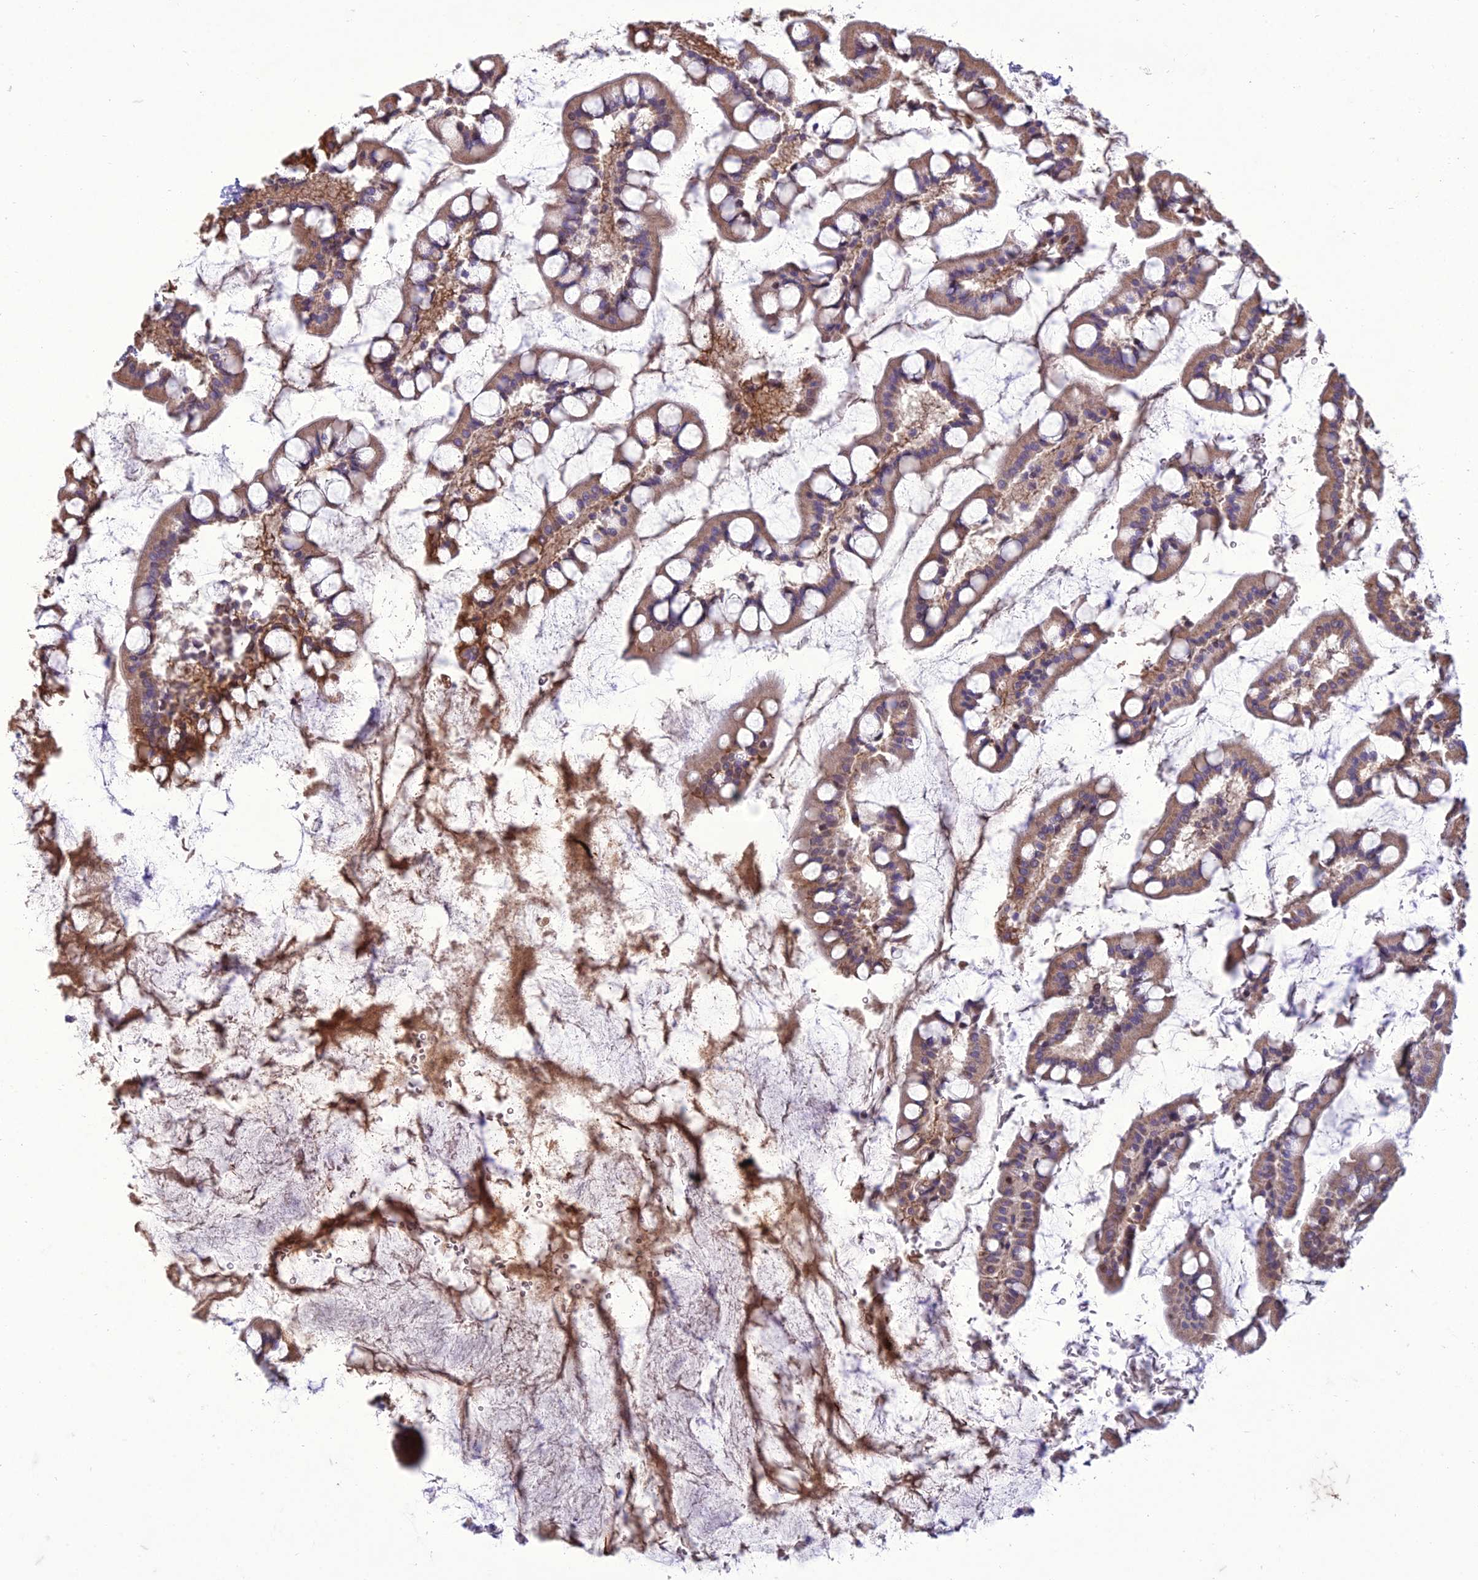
{"staining": {"intensity": "moderate", "quantity": "25%-75%", "location": "nuclear"}, "tissue": "small intestine", "cell_type": "Glandular cells", "image_type": "normal", "snomed": [{"axis": "morphology", "description": "Normal tissue, NOS"}, {"axis": "topography", "description": "Small intestine"}], "caption": "Immunohistochemistry (IHC) (DAB) staining of benign small intestine shows moderate nuclear protein staining in approximately 25%-75% of glandular cells.", "gene": "RANBP3", "patient": {"sex": "male", "age": 52}}